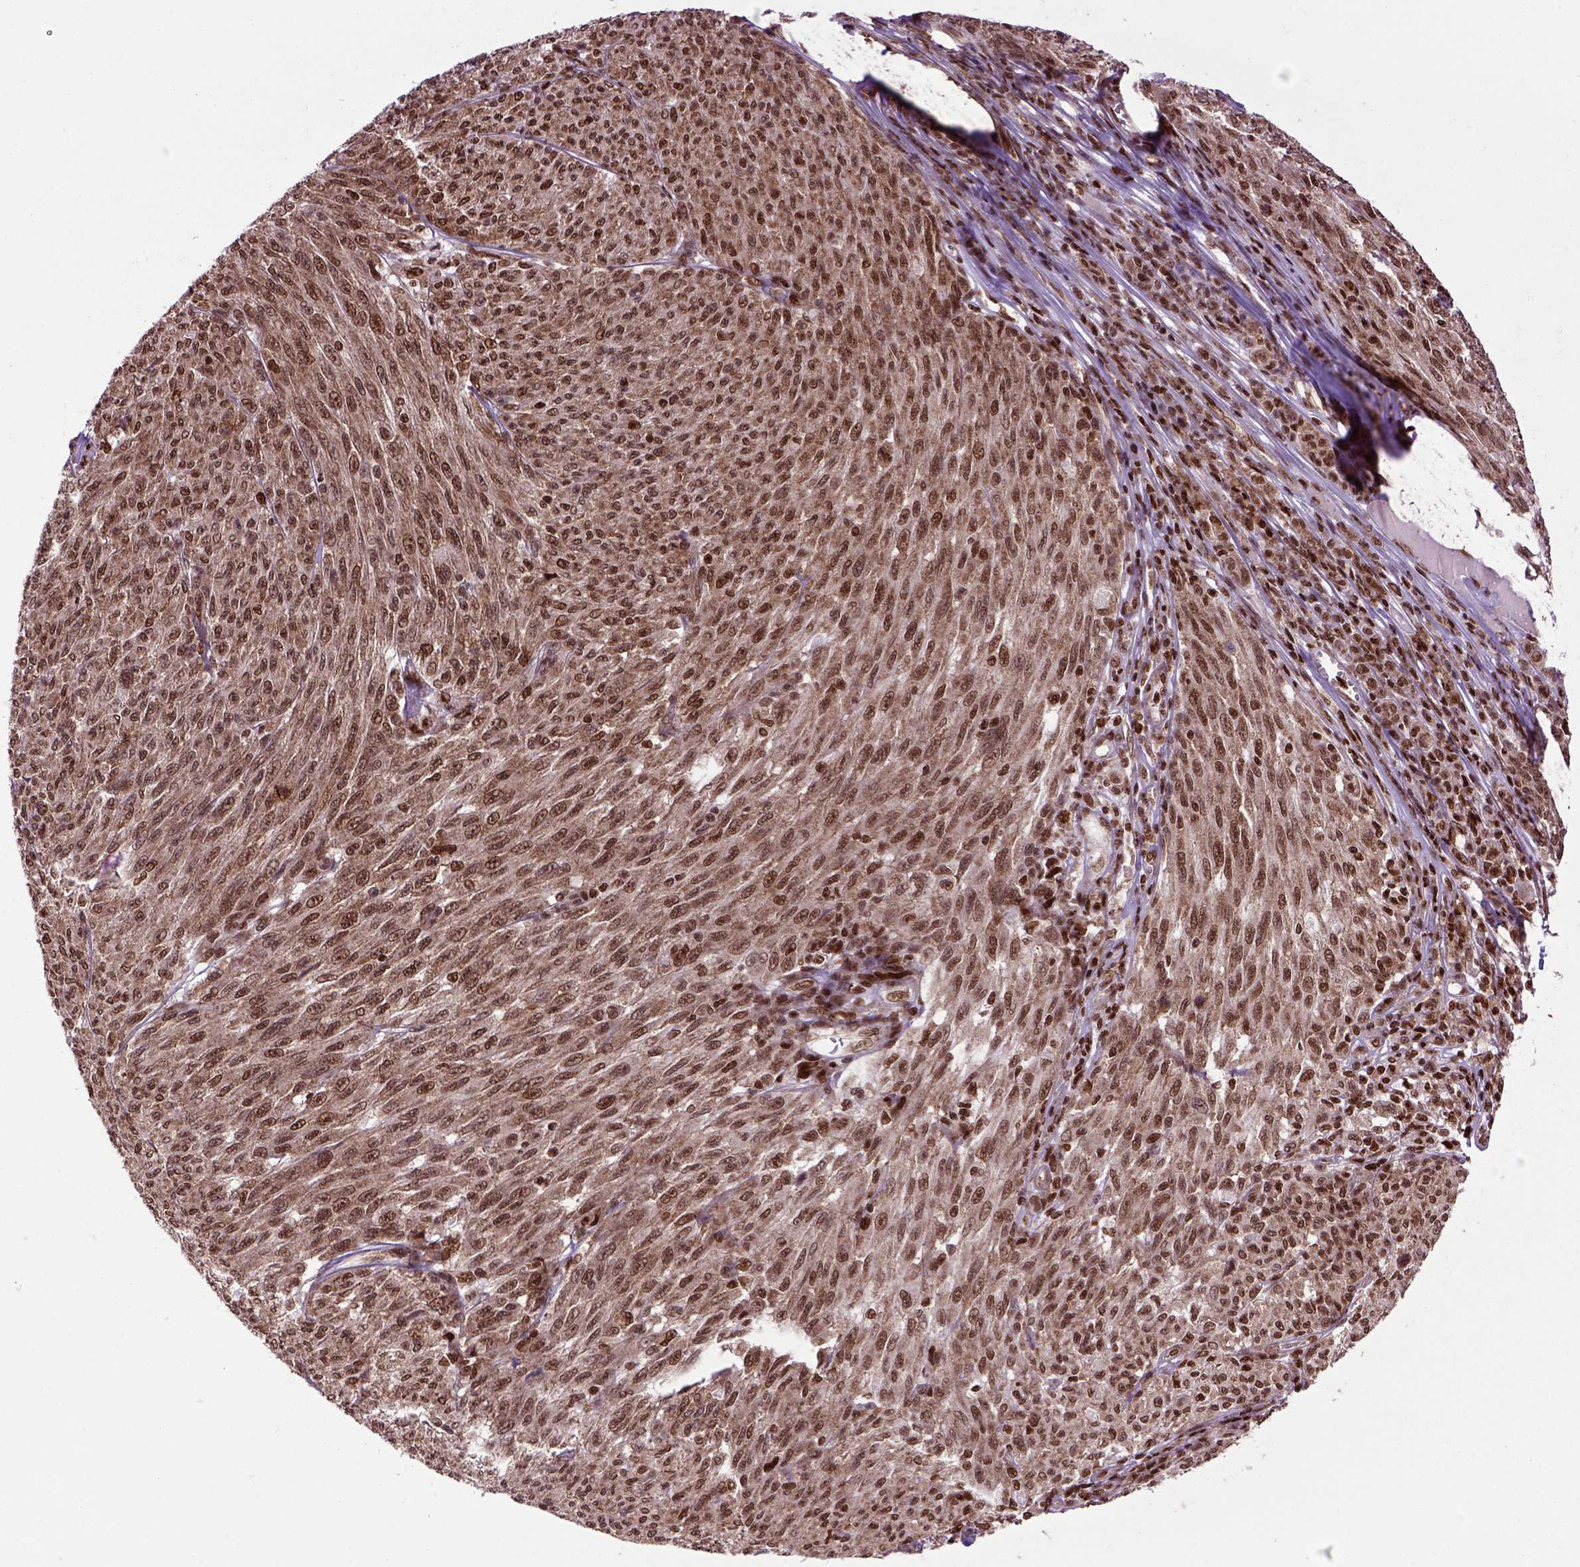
{"staining": {"intensity": "strong", "quantity": ">75%", "location": "cytoplasmic/membranous,nuclear"}, "tissue": "melanoma", "cell_type": "Tumor cells", "image_type": "cancer", "snomed": [{"axis": "morphology", "description": "Malignant melanoma, NOS"}, {"axis": "topography", "description": "Skin"}], "caption": "Human melanoma stained for a protein (brown) displays strong cytoplasmic/membranous and nuclear positive positivity in about >75% of tumor cells.", "gene": "CELF1", "patient": {"sex": "male", "age": 85}}